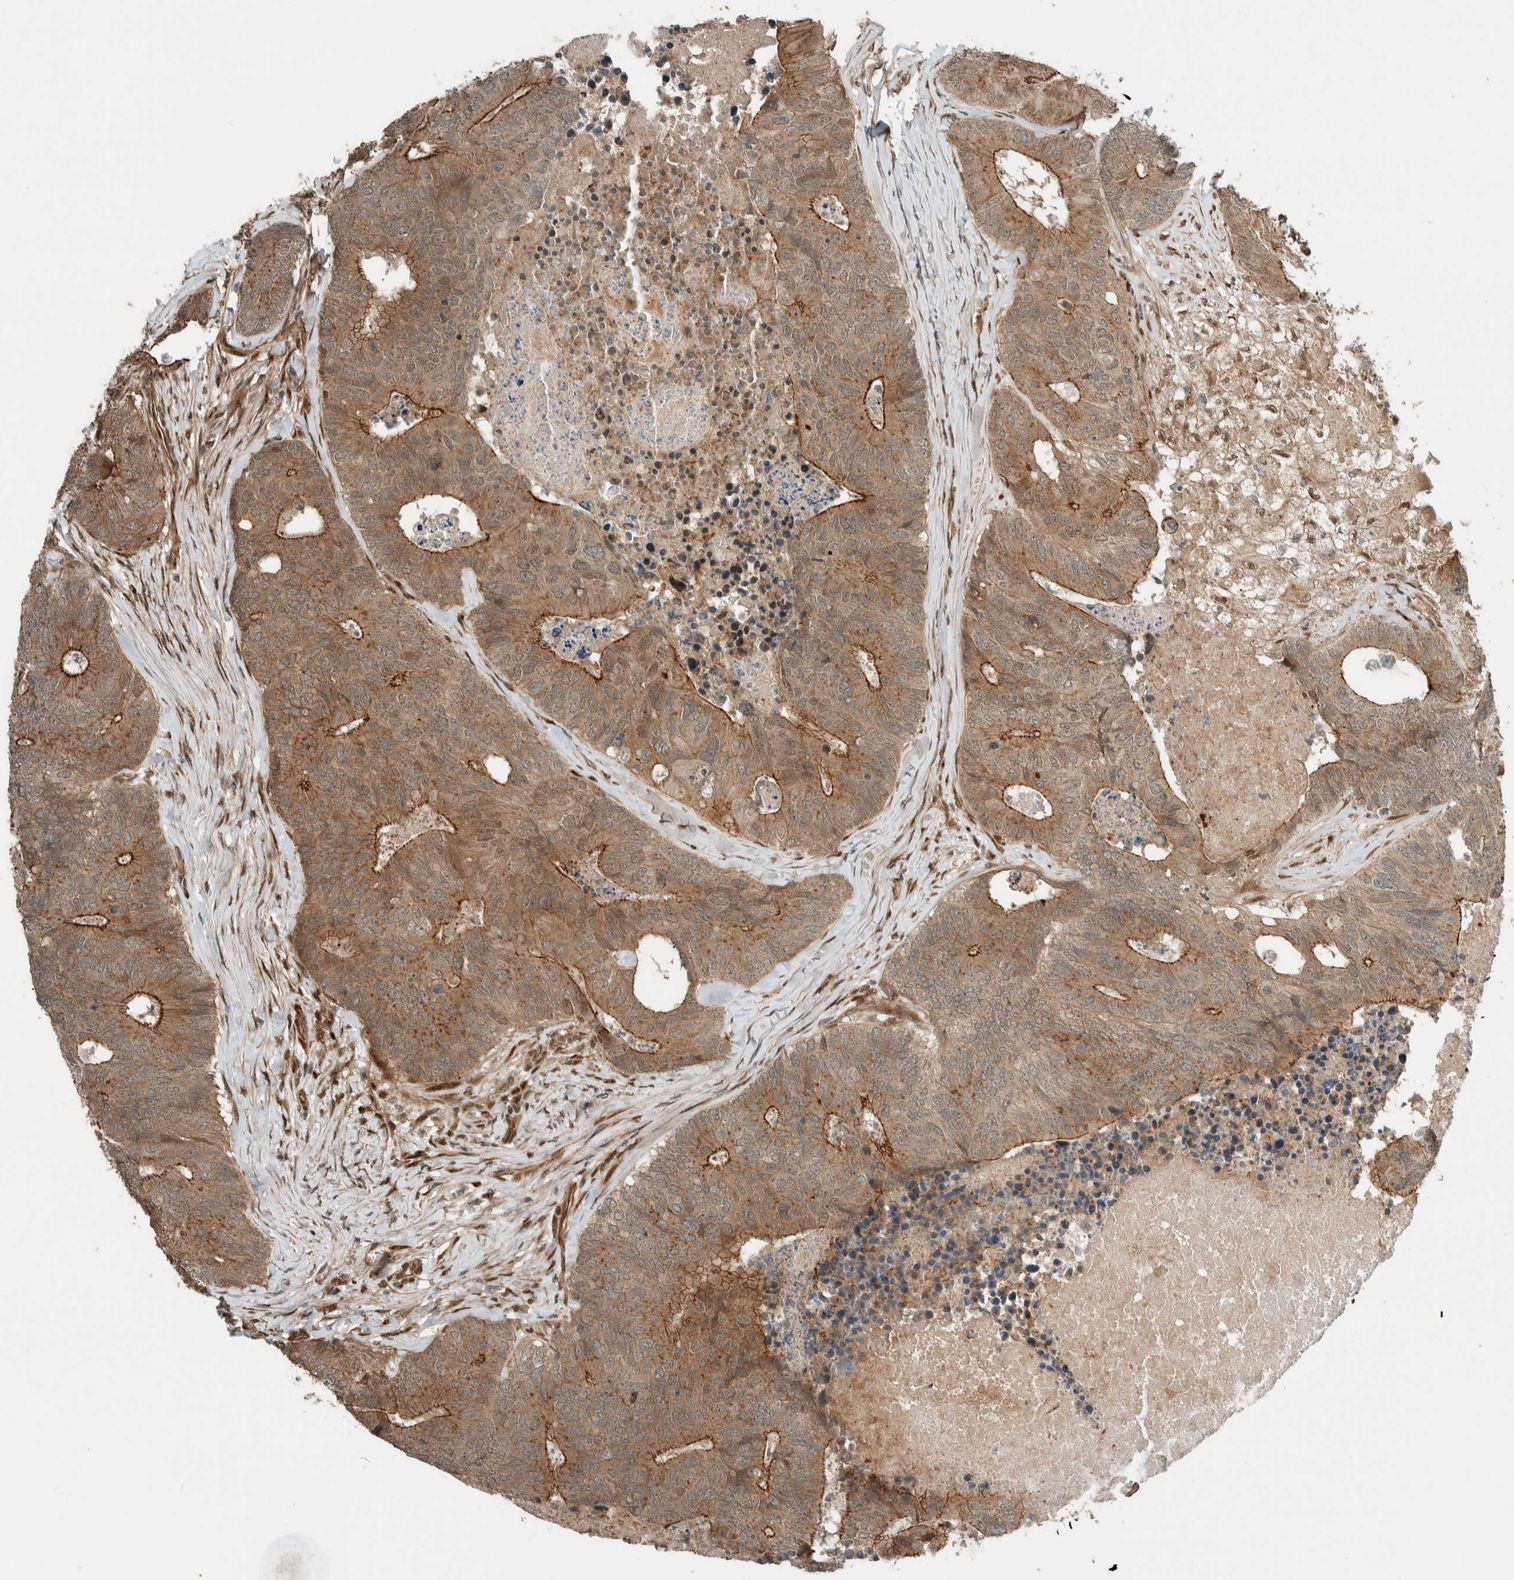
{"staining": {"intensity": "moderate", "quantity": ">75%", "location": "cytoplasmic/membranous"}, "tissue": "colorectal cancer", "cell_type": "Tumor cells", "image_type": "cancer", "snomed": [{"axis": "morphology", "description": "Adenocarcinoma, NOS"}, {"axis": "topography", "description": "Colon"}], "caption": "IHC histopathology image of neoplastic tissue: colorectal adenocarcinoma stained using immunohistochemistry (IHC) reveals medium levels of moderate protein expression localized specifically in the cytoplasmic/membranous of tumor cells, appearing as a cytoplasmic/membranous brown color.", "gene": "STXBP4", "patient": {"sex": "female", "age": 67}}